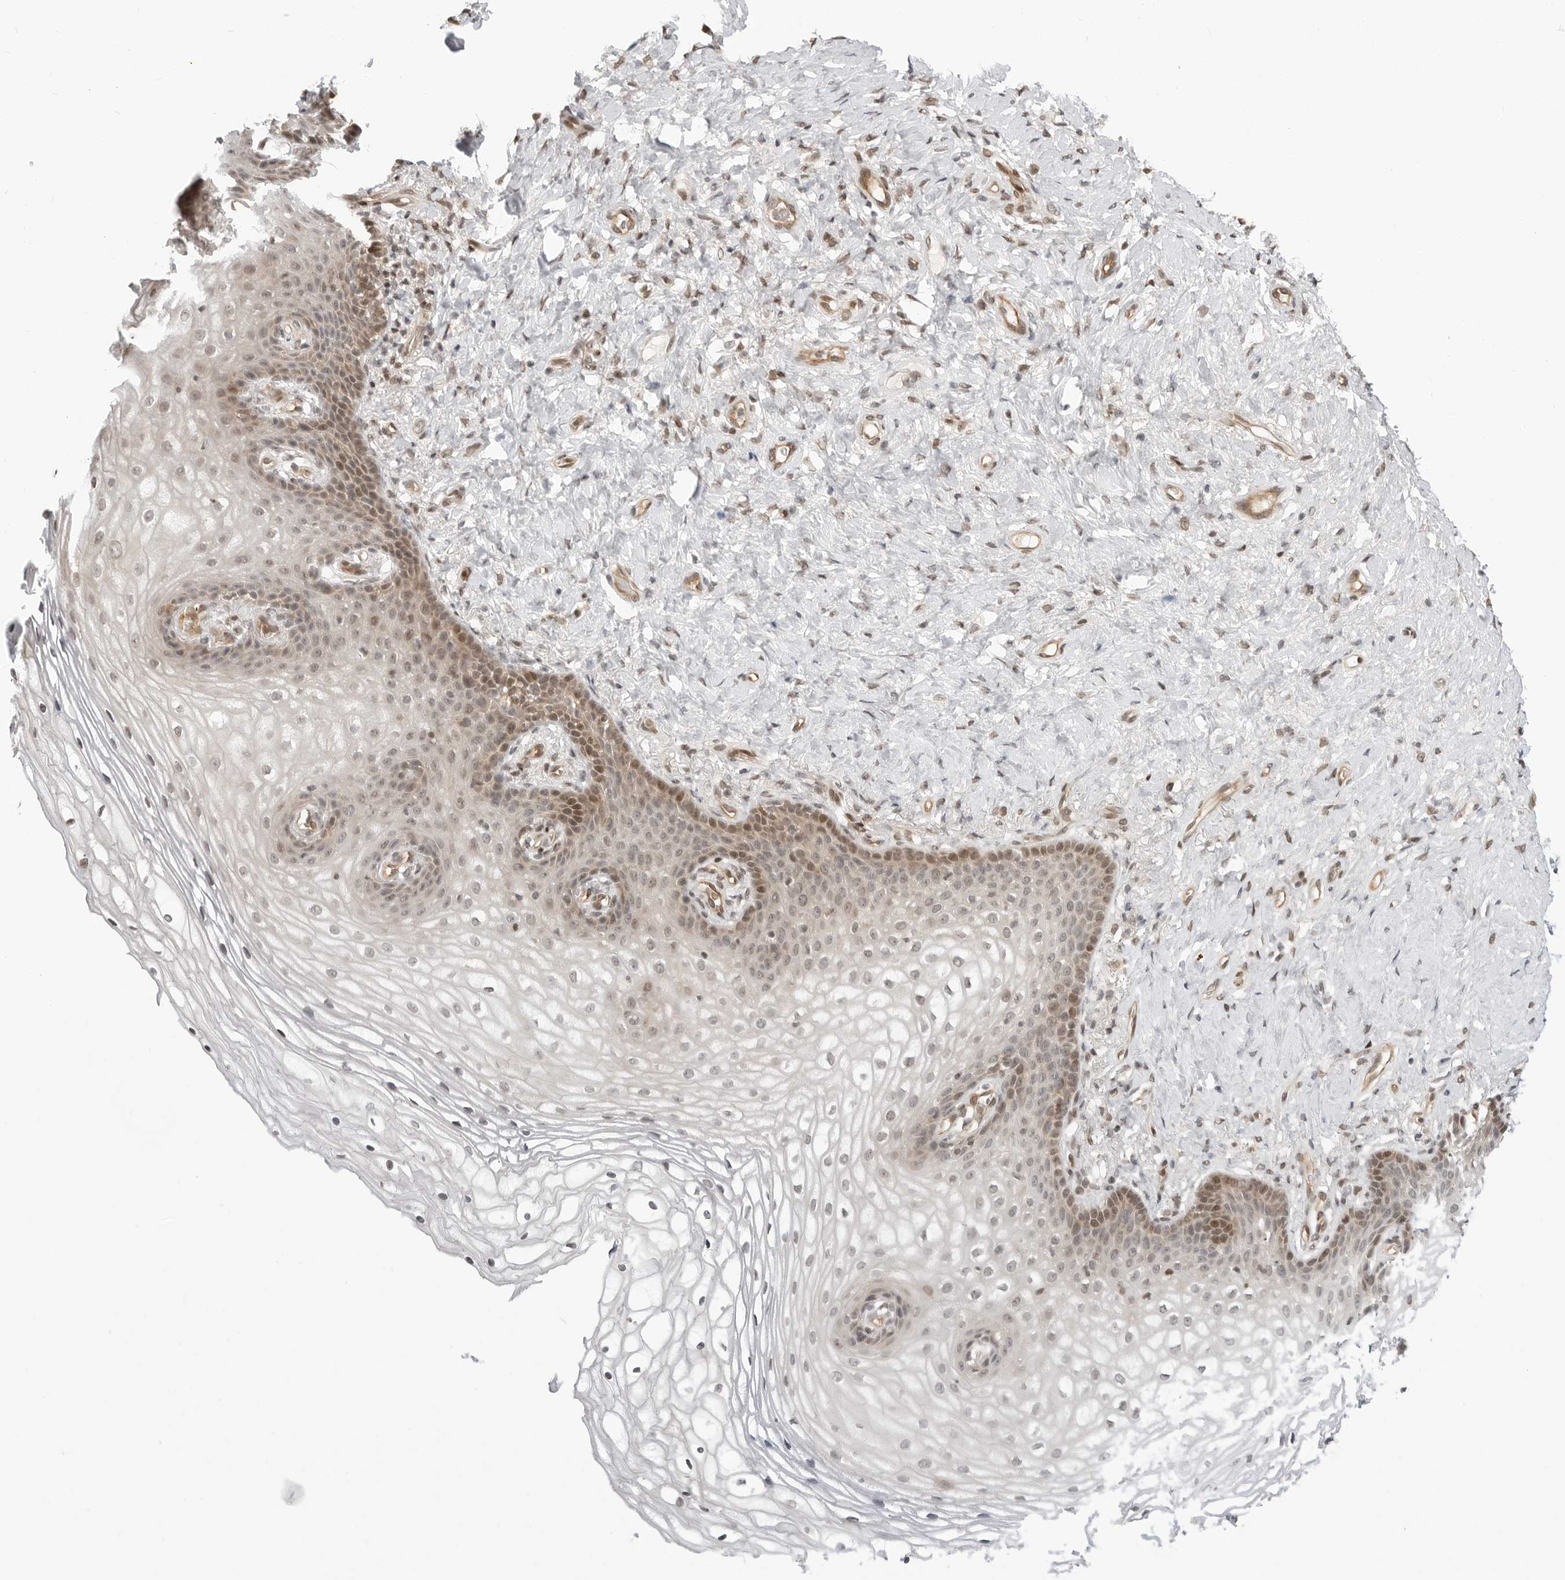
{"staining": {"intensity": "moderate", "quantity": "25%-75%", "location": "cytoplasmic/membranous,nuclear"}, "tissue": "vagina", "cell_type": "Squamous epithelial cells", "image_type": "normal", "snomed": [{"axis": "morphology", "description": "Normal tissue, NOS"}, {"axis": "topography", "description": "Vagina"}], "caption": "Vagina stained for a protein (brown) shows moderate cytoplasmic/membranous,nuclear positive staining in about 25%-75% of squamous epithelial cells.", "gene": "C8orf33", "patient": {"sex": "female", "age": 60}}